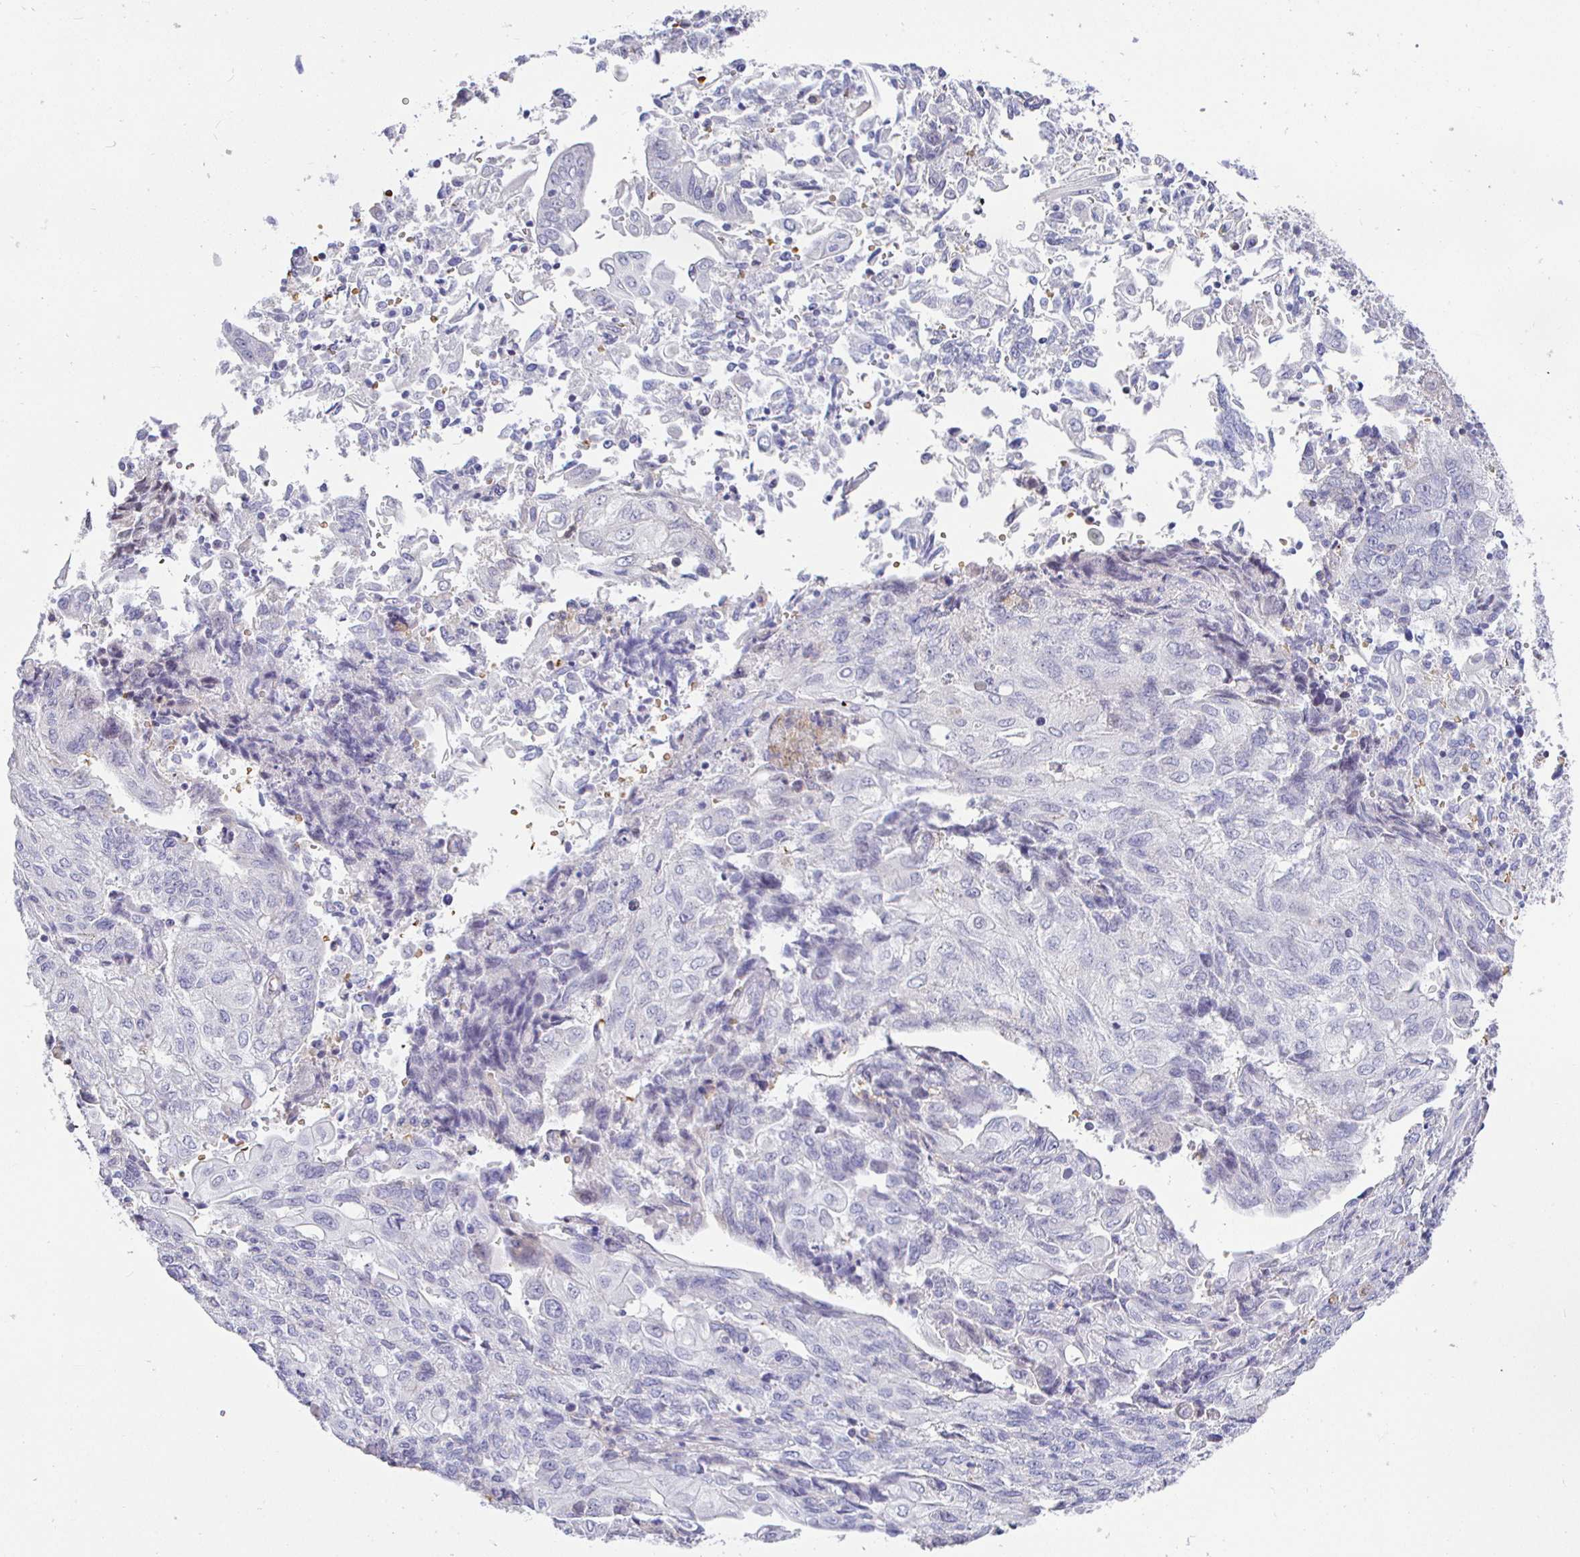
{"staining": {"intensity": "negative", "quantity": "none", "location": "none"}, "tissue": "endometrial cancer", "cell_type": "Tumor cells", "image_type": "cancer", "snomed": [{"axis": "morphology", "description": "Adenocarcinoma, NOS"}, {"axis": "topography", "description": "Endometrium"}], "caption": "Histopathology image shows no protein expression in tumor cells of endometrial cancer tissue. (DAB immunohistochemistry (IHC) visualized using brightfield microscopy, high magnification).", "gene": "SIRPA", "patient": {"sex": "female", "age": 54}}